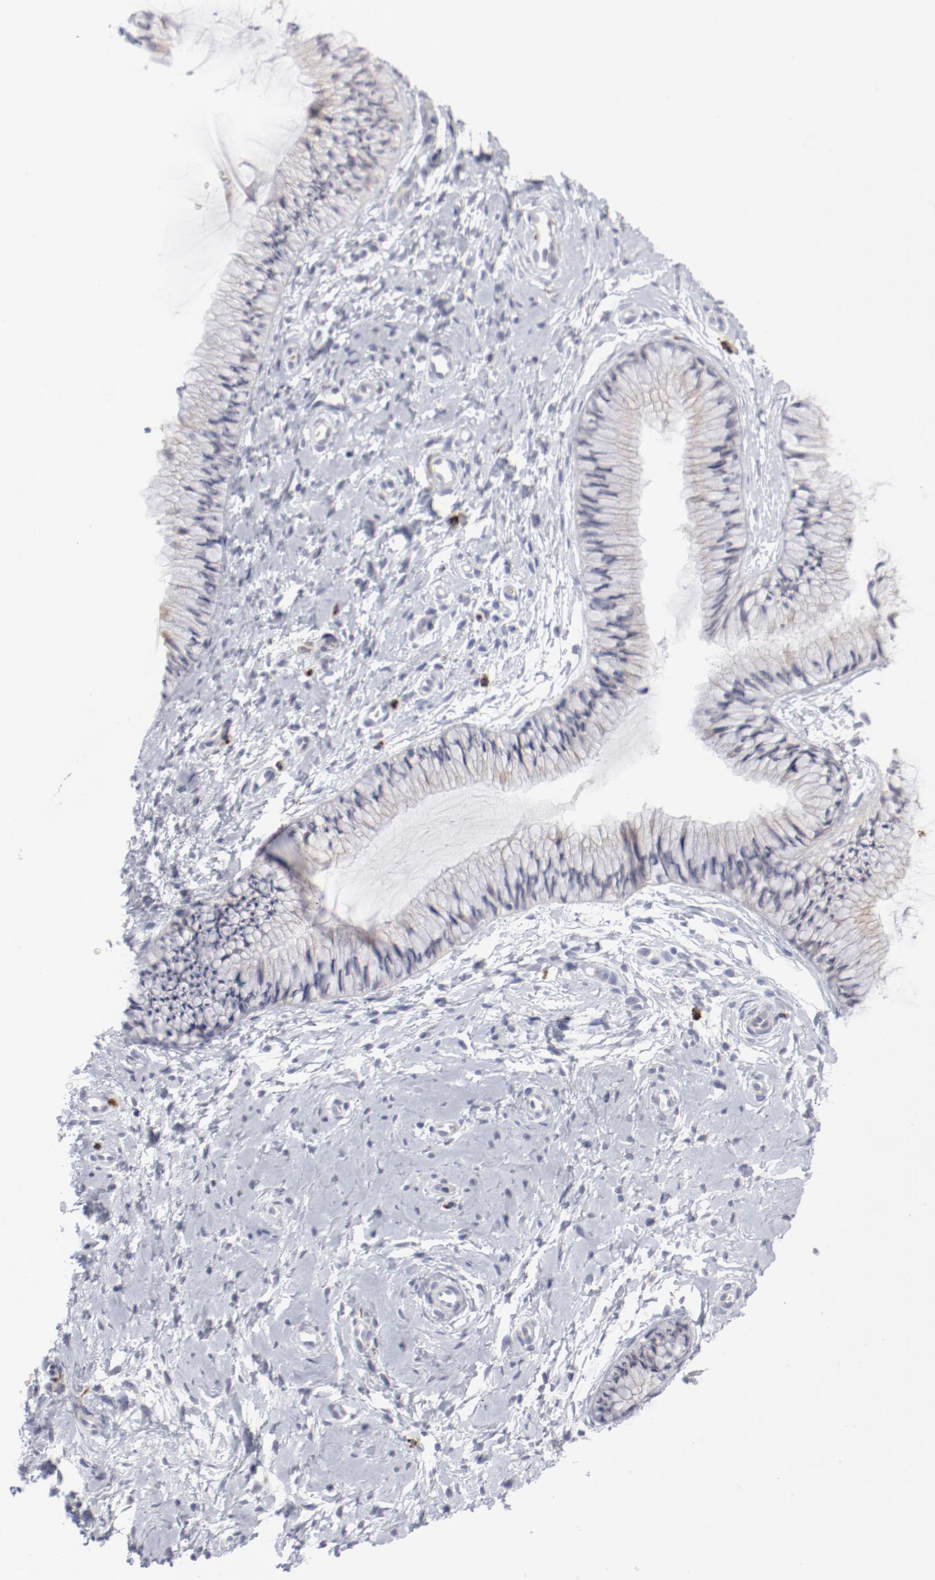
{"staining": {"intensity": "weak", "quantity": "25%-75%", "location": "cytoplasmic/membranous"}, "tissue": "cervix", "cell_type": "Glandular cells", "image_type": "normal", "snomed": [{"axis": "morphology", "description": "Normal tissue, NOS"}, {"axis": "topography", "description": "Cervix"}], "caption": "Protein staining of normal cervix displays weak cytoplasmic/membranous positivity in about 25%-75% of glandular cells.", "gene": "SH3BGR", "patient": {"sex": "female", "age": 46}}